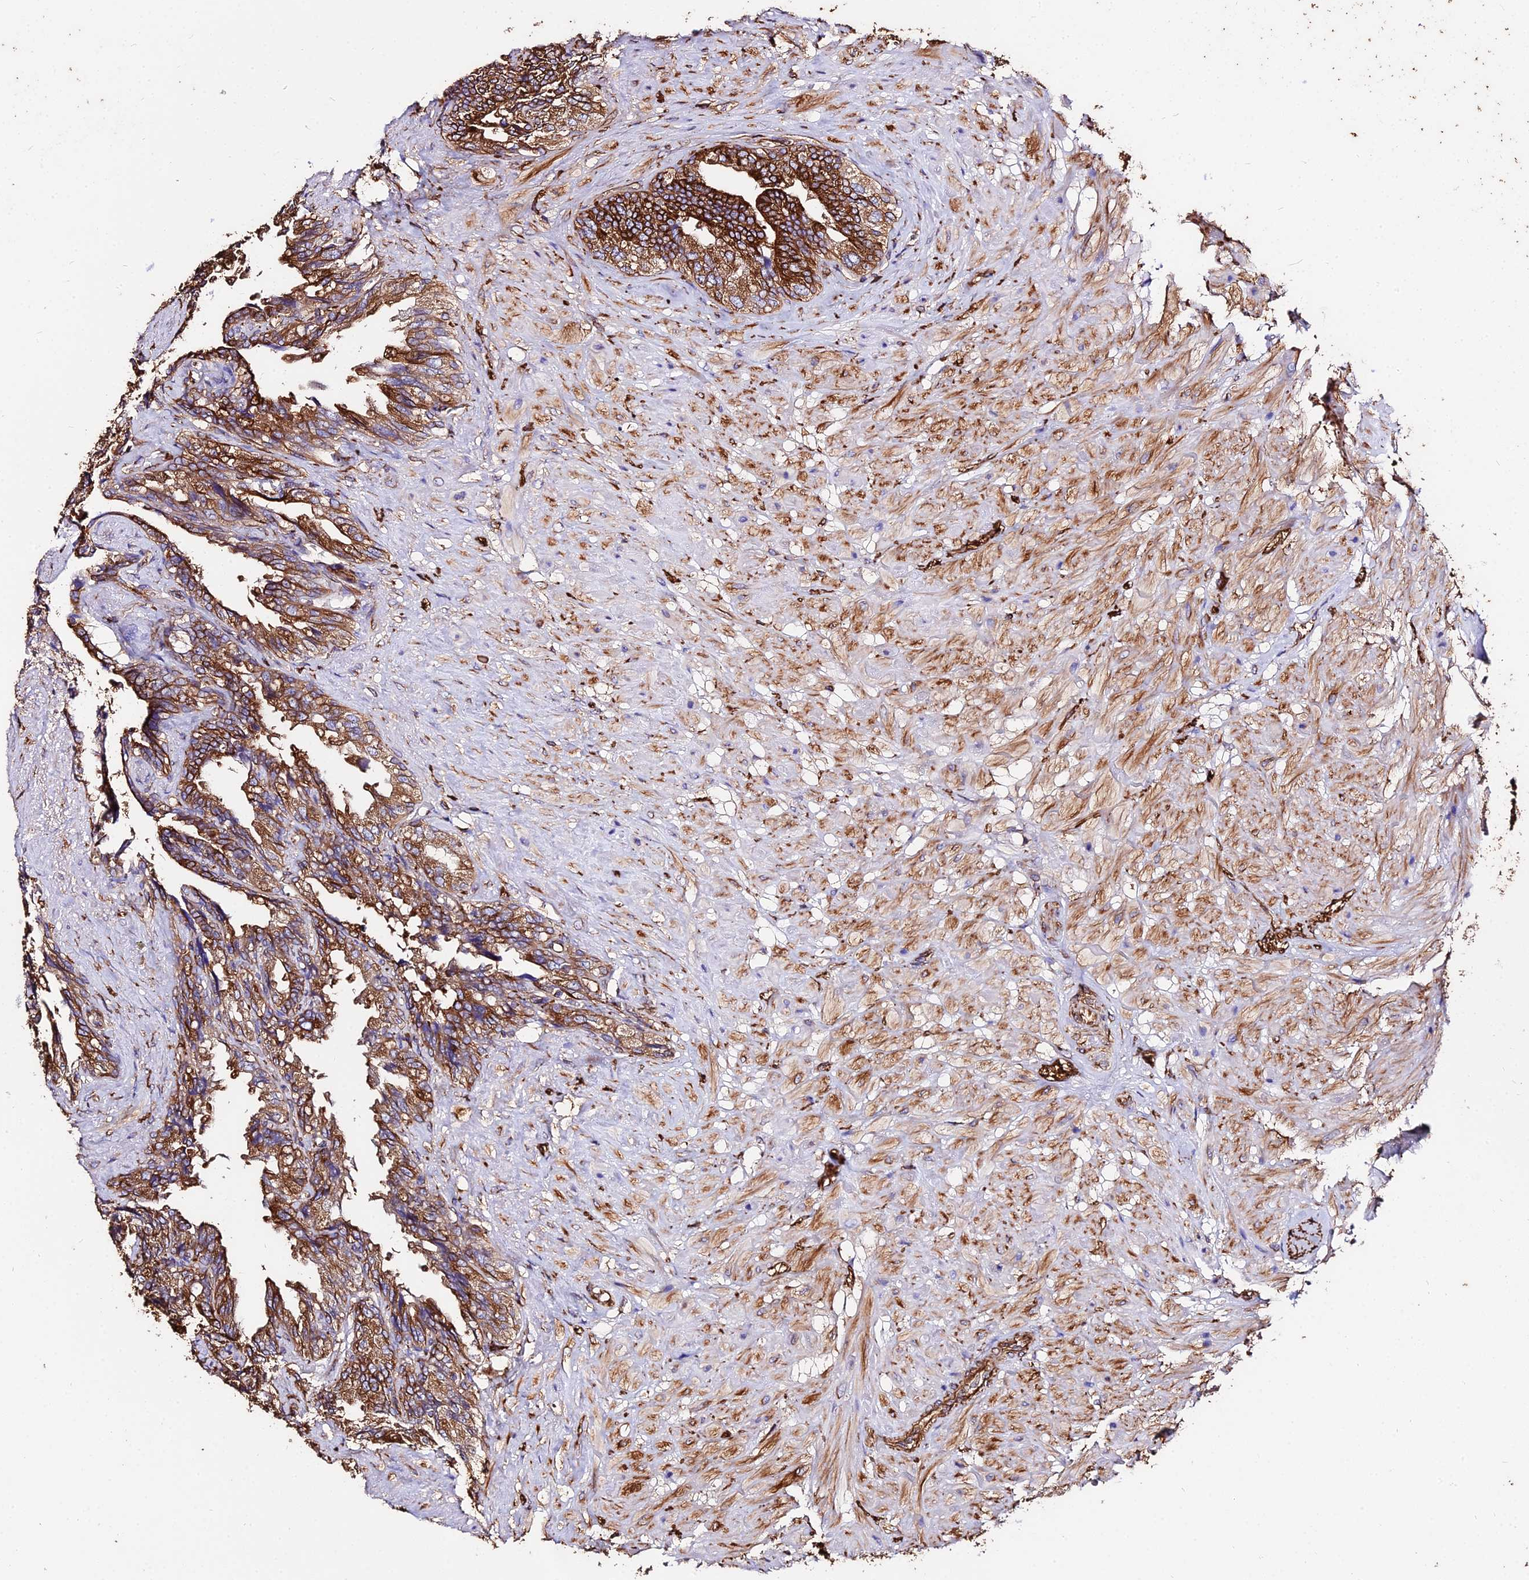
{"staining": {"intensity": "strong", "quantity": ">75%", "location": "cytoplasmic/membranous"}, "tissue": "seminal vesicle", "cell_type": "Glandular cells", "image_type": "normal", "snomed": [{"axis": "morphology", "description": "Normal tissue, NOS"}, {"axis": "topography", "description": "Seminal veicle"}, {"axis": "topography", "description": "Peripheral nerve tissue"}], "caption": "Immunohistochemistry (IHC) (DAB) staining of unremarkable seminal vesicle displays strong cytoplasmic/membranous protein expression in about >75% of glandular cells.", "gene": "TUBA1A", "patient": {"sex": "male", "age": 60}}